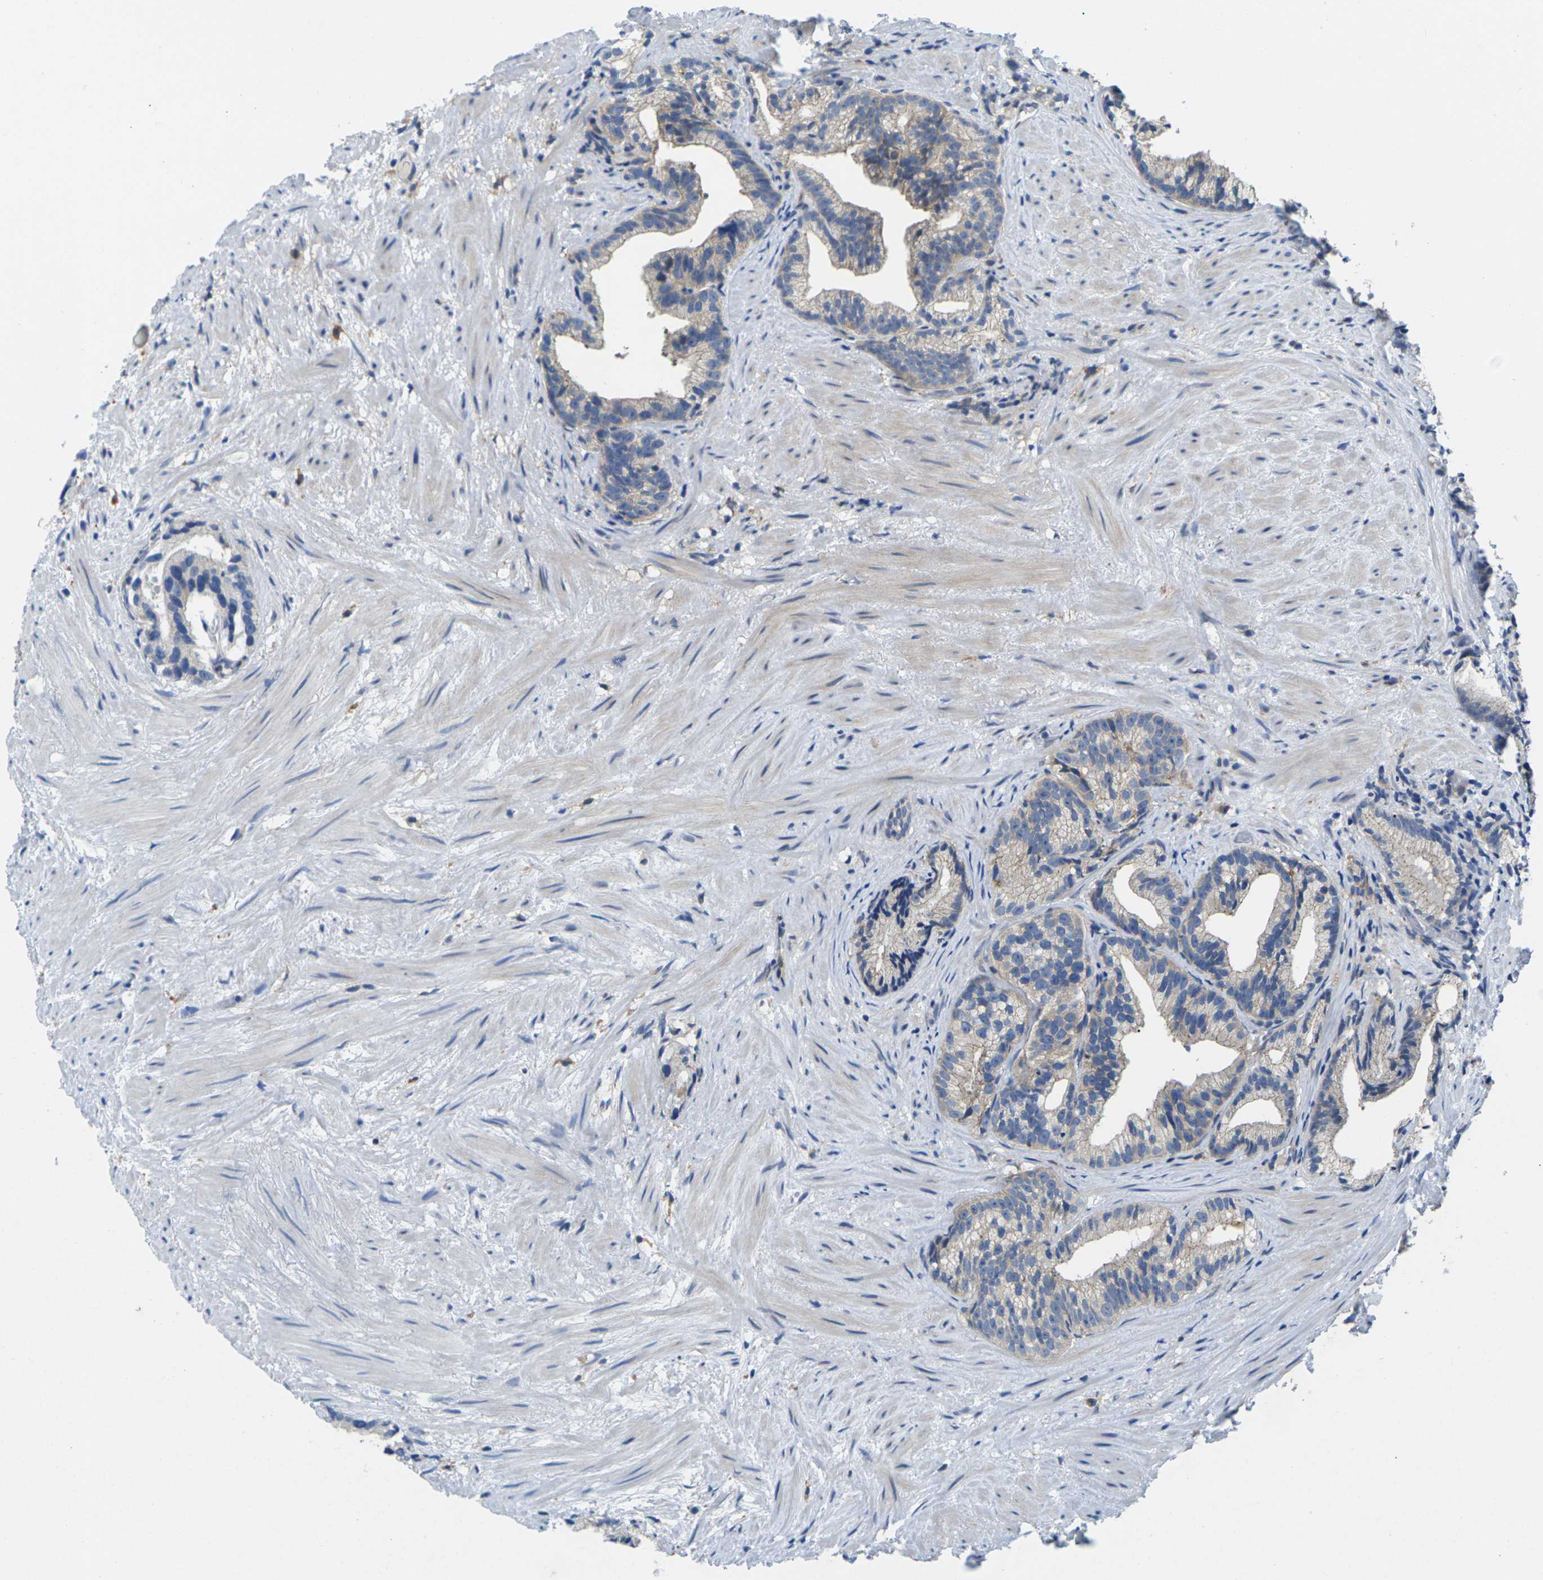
{"staining": {"intensity": "weak", "quantity": ">75%", "location": "cytoplasmic/membranous"}, "tissue": "prostate cancer", "cell_type": "Tumor cells", "image_type": "cancer", "snomed": [{"axis": "morphology", "description": "Adenocarcinoma, Low grade"}, {"axis": "topography", "description": "Prostate"}], "caption": "A brown stain highlights weak cytoplasmic/membranous expression of a protein in human prostate cancer (low-grade adenocarcinoma) tumor cells. (Brightfield microscopy of DAB IHC at high magnification).", "gene": "SCNN1A", "patient": {"sex": "male", "age": 89}}